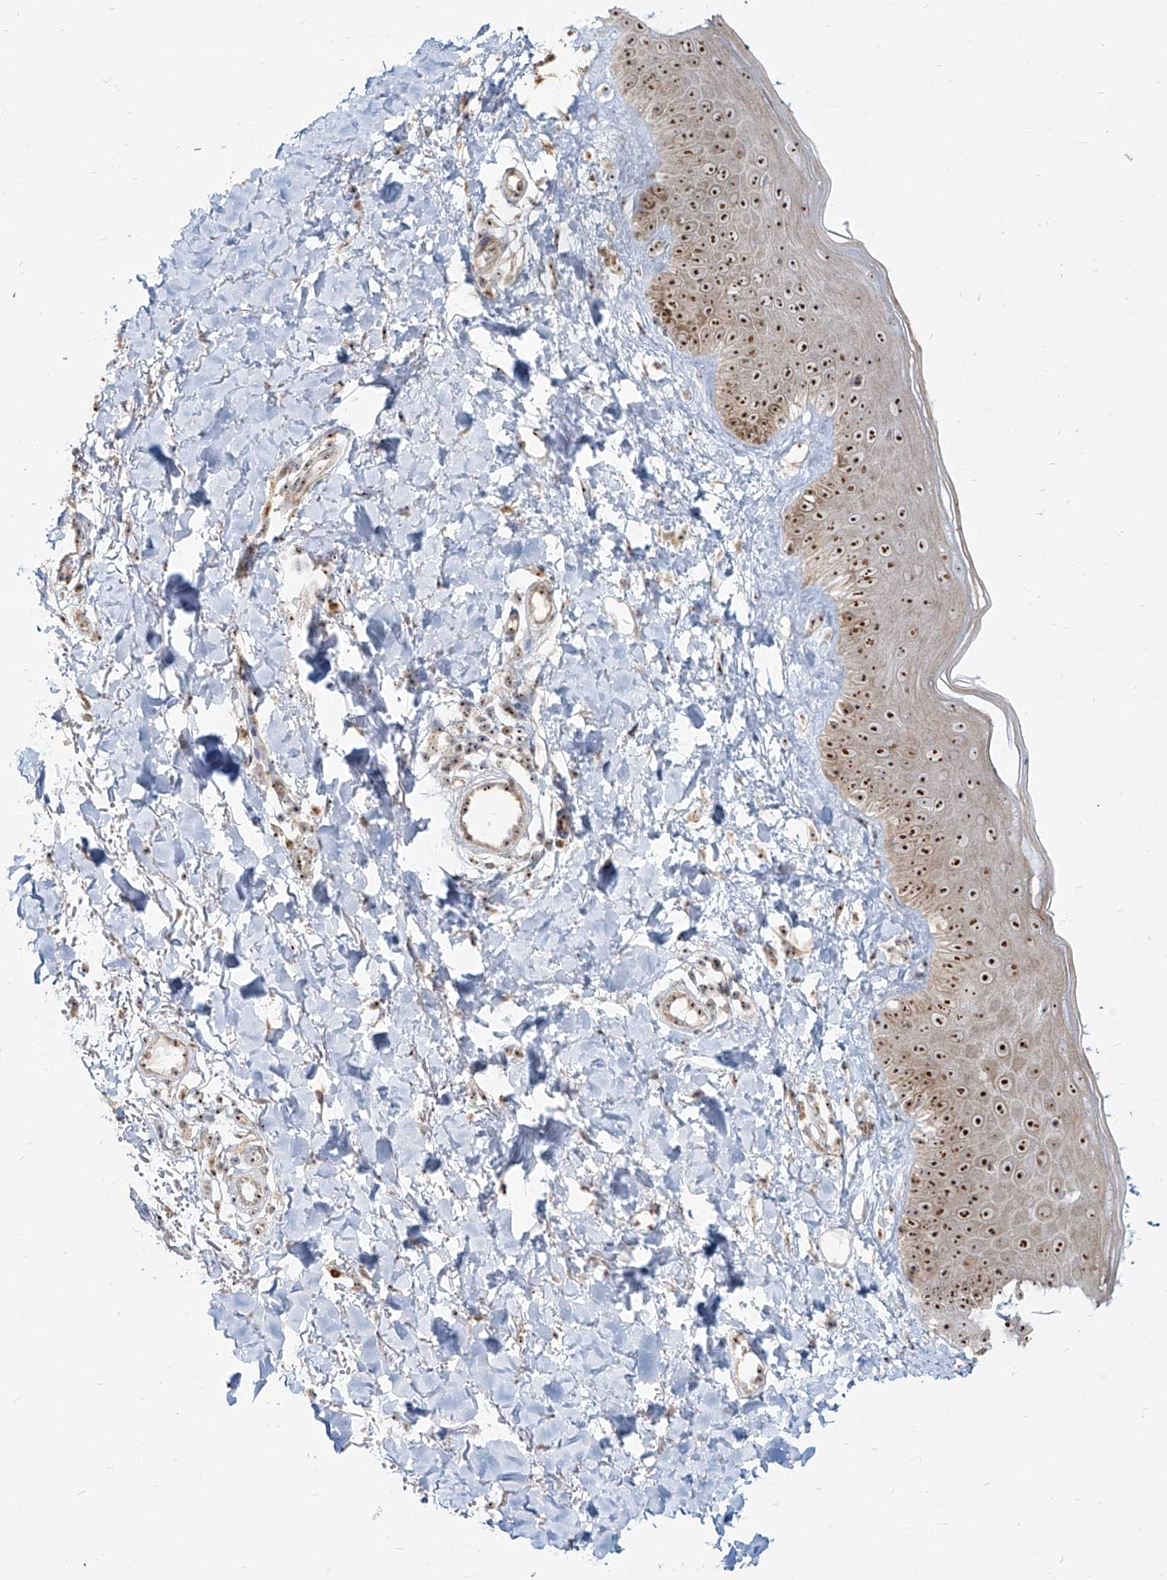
{"staining": {"intensity": "weak", "quantity": ">75%", "location": "nuclear"}, "tissue": "skin", "cell_type": "Fibroblasts", "image_type": "normal", "snomed": [{"axis": "morphology", "description": "Normal tissue, NOS"}, {"axis": "topography", "description": "Skin"}], "caption": "Skin stained for a protein (brown) reveals weak nuclear positive positivity in approximately >75% of fibroblasts.", "gene": "BYSL", "patient": {"sex": "male", "age": 52}}